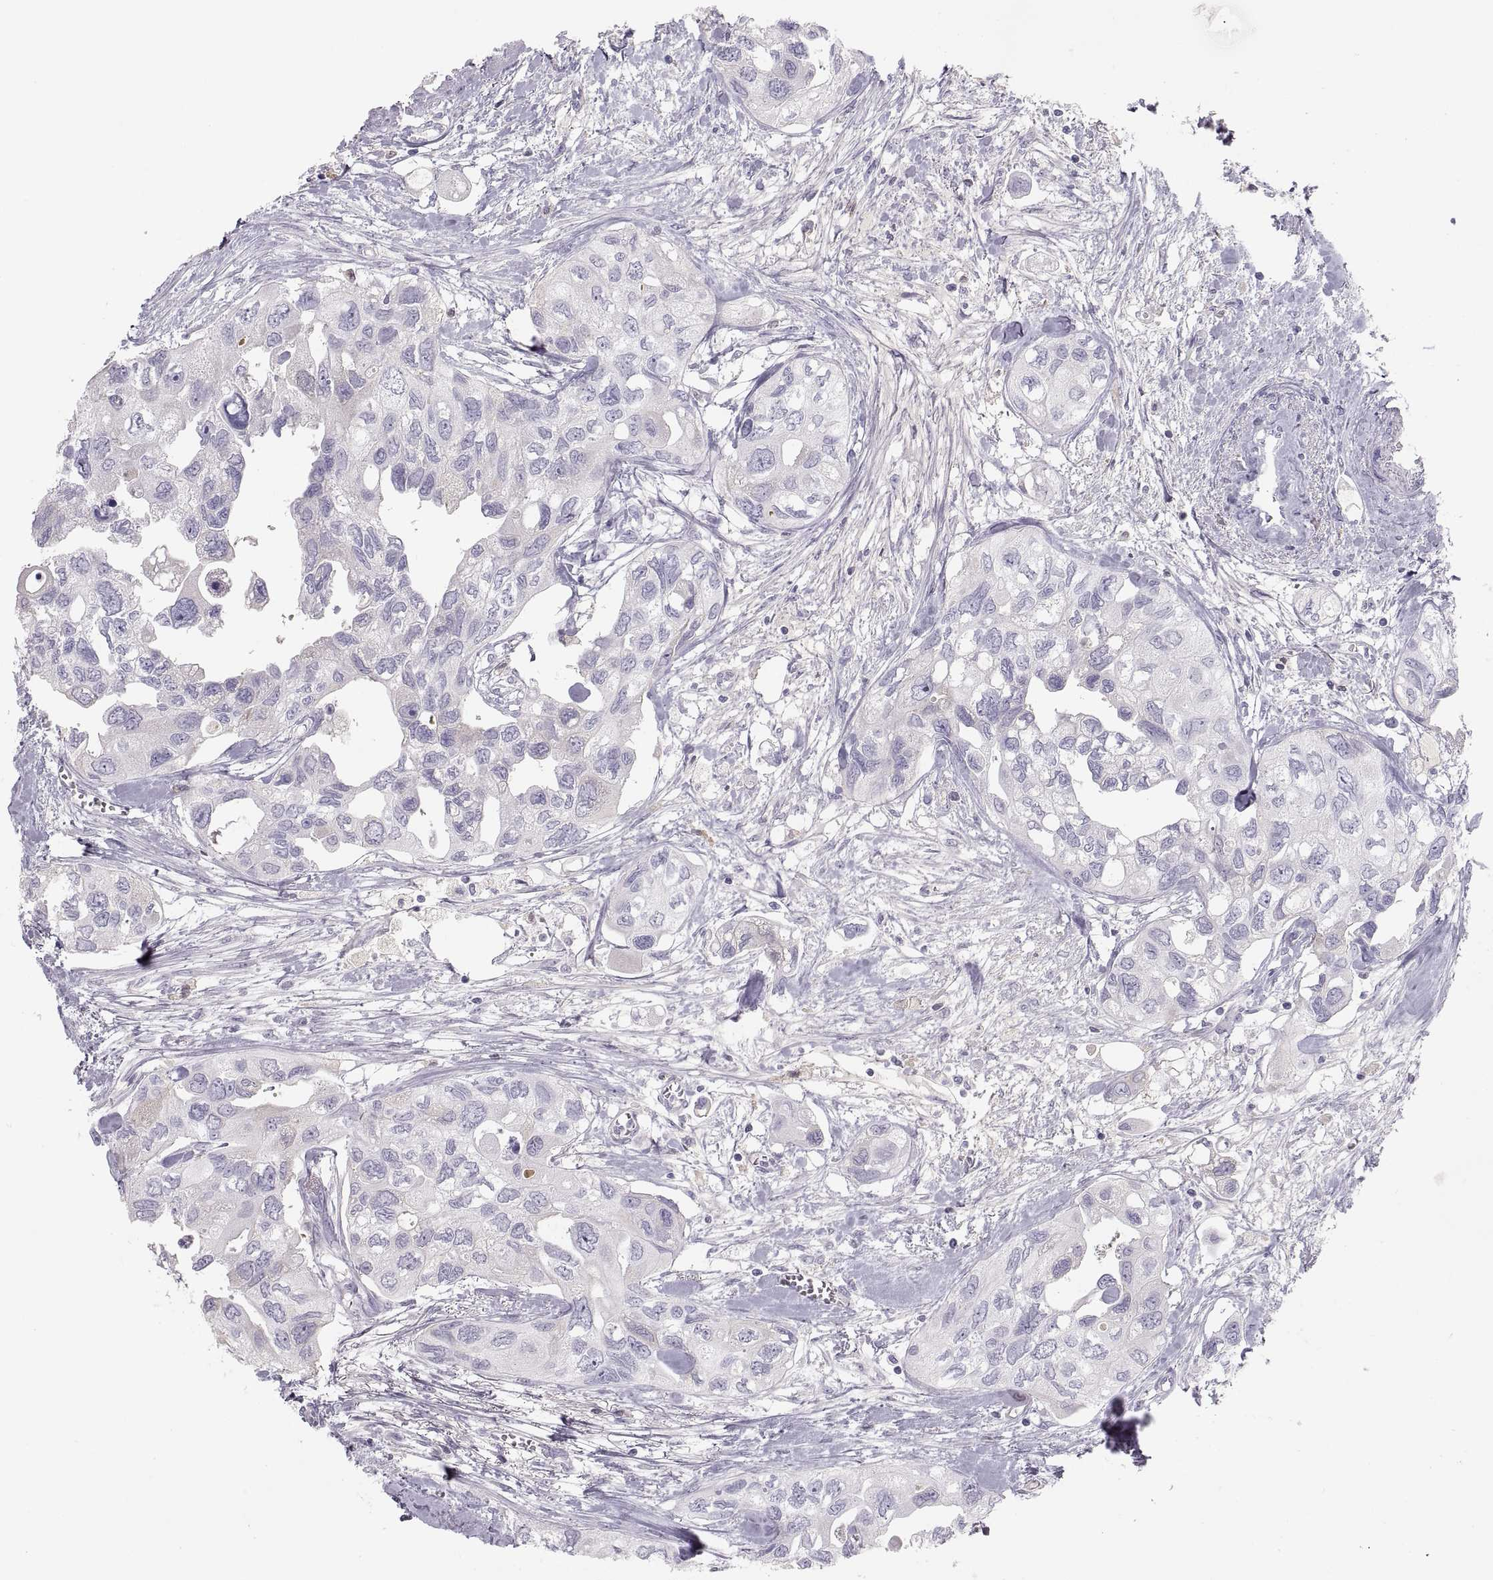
{"staining": {"intensity": "weak", "quantity": "<25%", "location": "cytoplasmic/membranous"}, "tissue": "urothelial cancer", "cell_type": "Tumor cells", "image_type": "cancer", "snomed": [{"axis": "morphology", "description": "Urothelial carcinoma, High grade"}, {"axis": "topography", "description": "Urinary bladder"}], "caption": "The IHC photomicrograph has no significant positivity in tumor cells of urothelial carcinoma (high-grade) tissue.", "gene": "MAGEB2", "patient": {"sex": "male", "age": 59}}